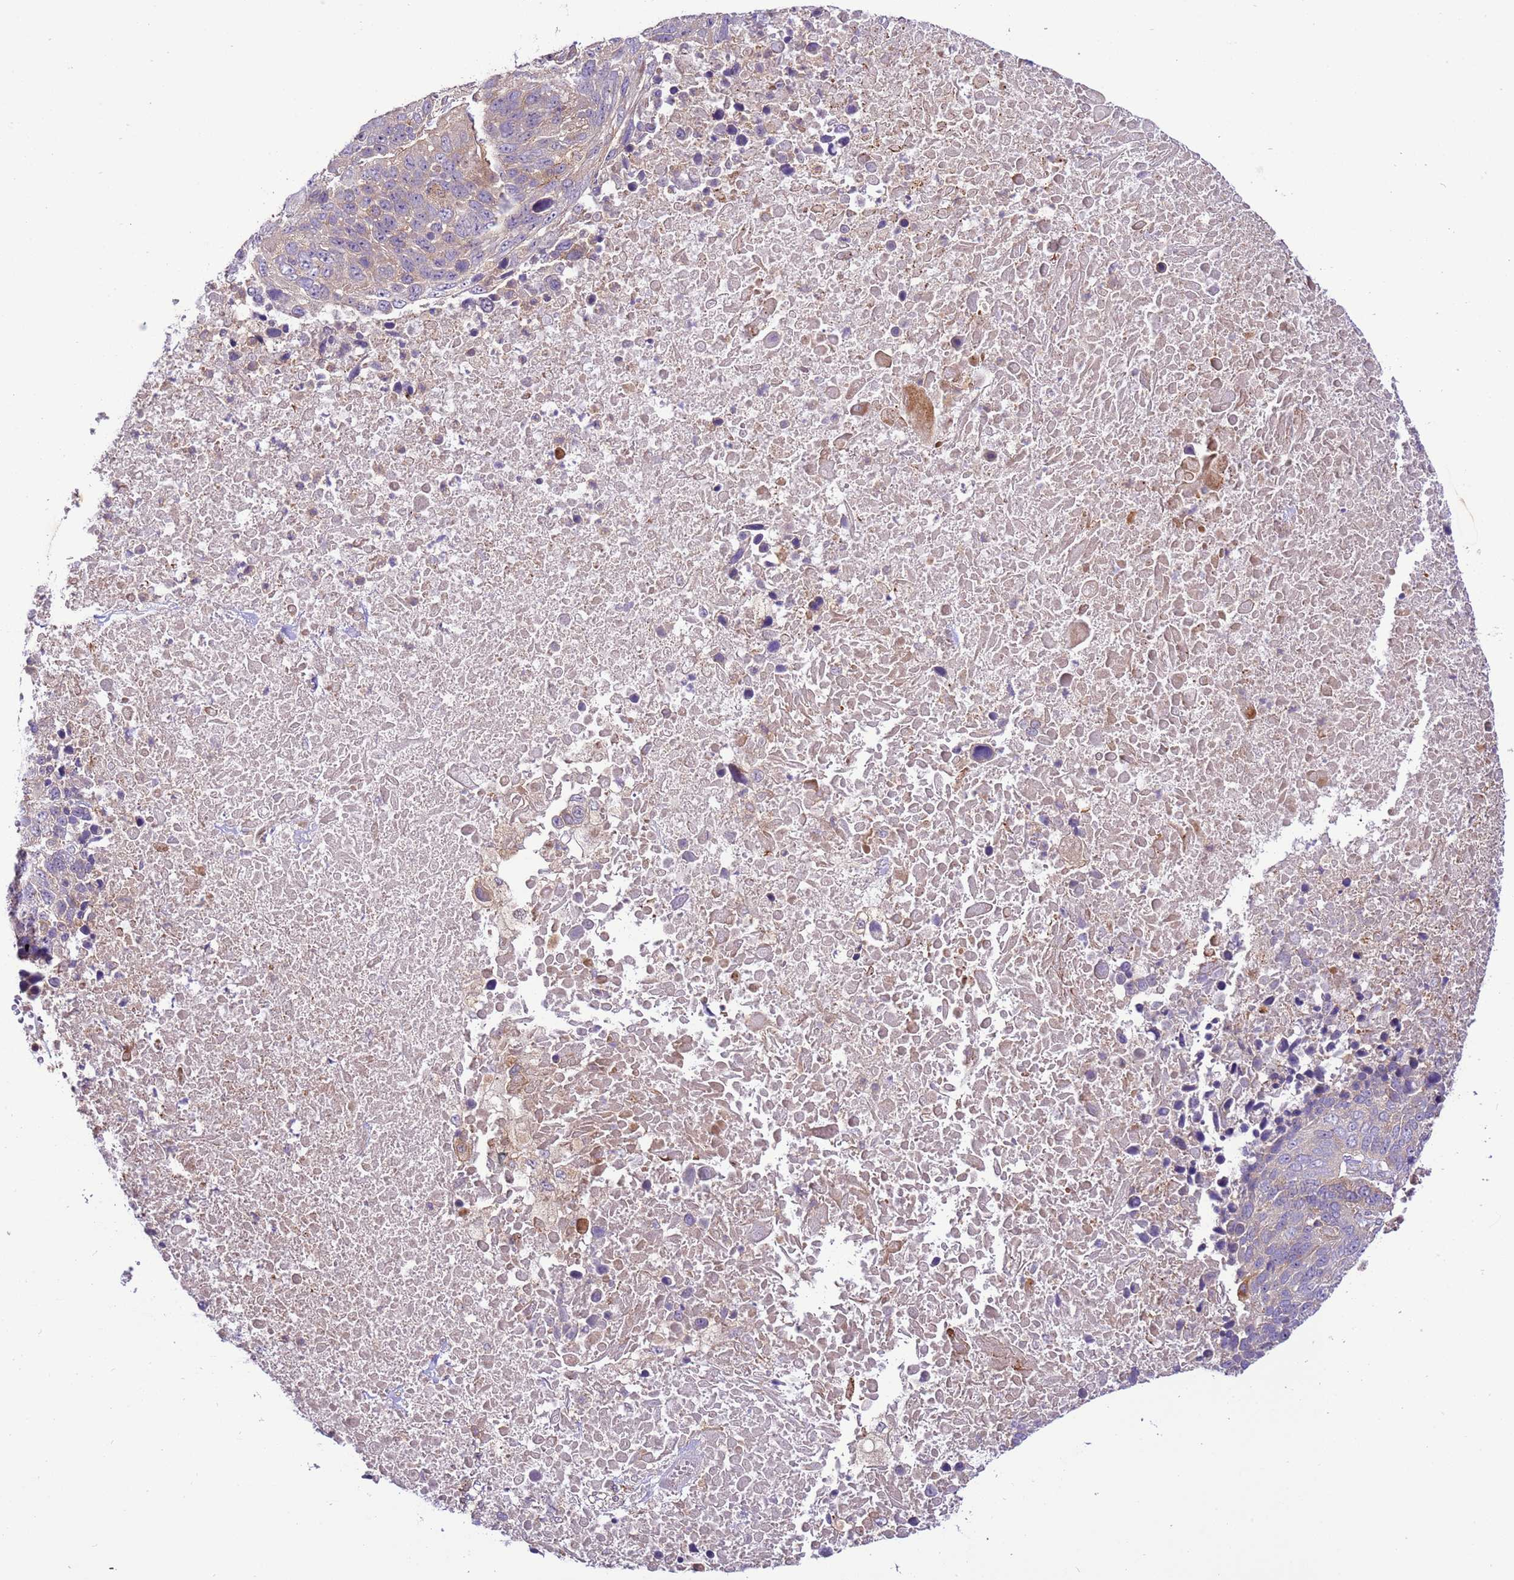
{"staining": {"intensity": "negative", "quantity": "none", "location": "none"}, "tissue": "lung cancer", "cell_type": "Tumor cells", "image_type": "cancer", "snomed": [{"axis": "morphology", "description": "Normal tissue, NOS"}, {"axis": "morphology", "description": "Squamous cell carcinoma, NOS"}, {"axis": "topography", "description": "Lymph node"}, {"axis": "topography", "description": "Lung"}], "caption": "Tumor cells show no significant protein expression in lung cancer (squamous cell carcinoma).", "gene": "ZNF624", "patient": {"sex": "male", "age": 66}}